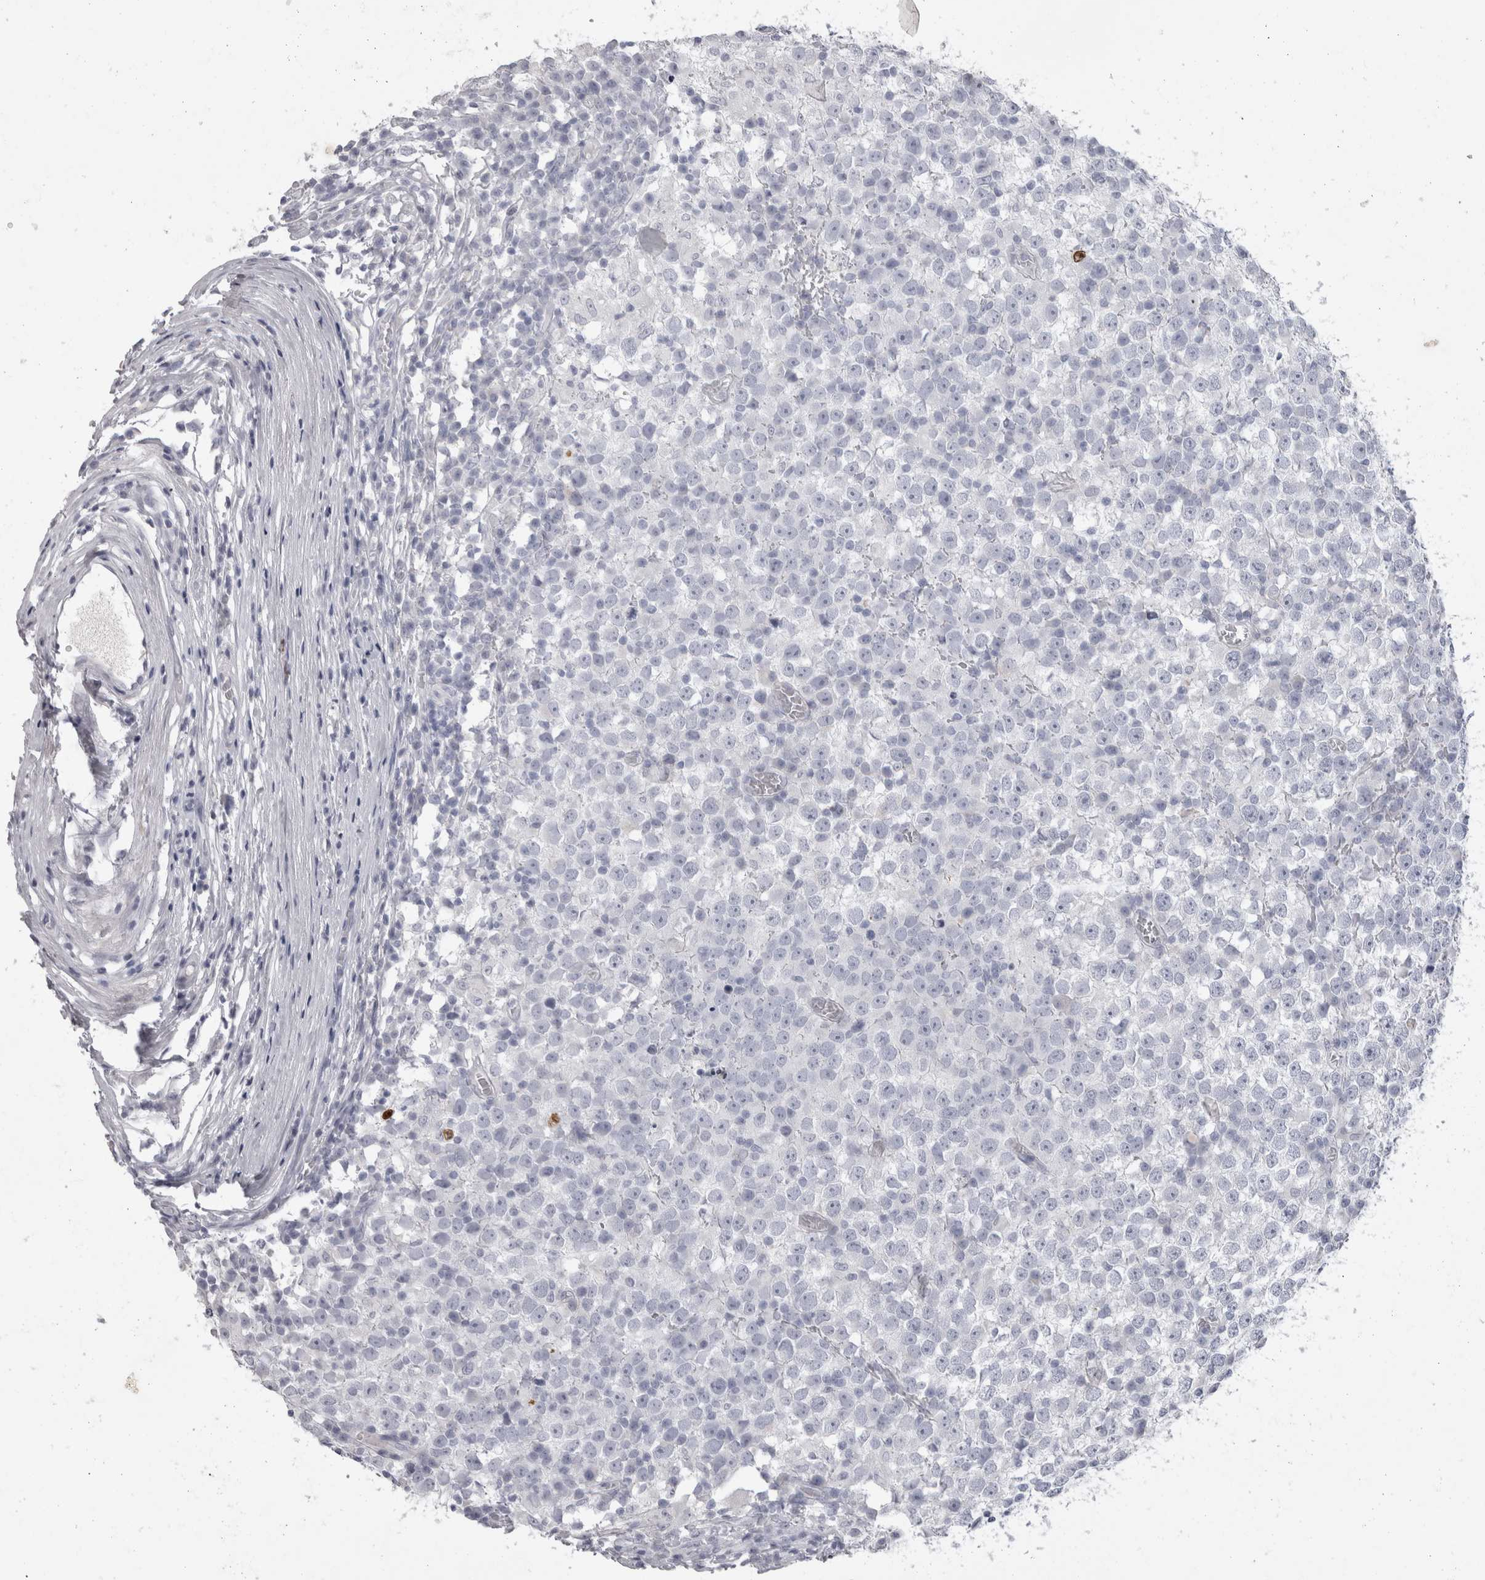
{"staining": {"intensity": "negative", "quantity": "none", "location": "none"}, "tissue": "testis cancer", "cell_type": "Tumor cells", "image_type": "cancer", "snomed": [{"axis": "morphology", "description": "Seminoma, NOS"}, {"axis": "topography", "description": "Testis"}], "caption": "Micrograph shows no significant protein staining in tumor cells of testis seminoma.", "gene": "ADAM2", "patient": {"sex": "male", "age": 65}}